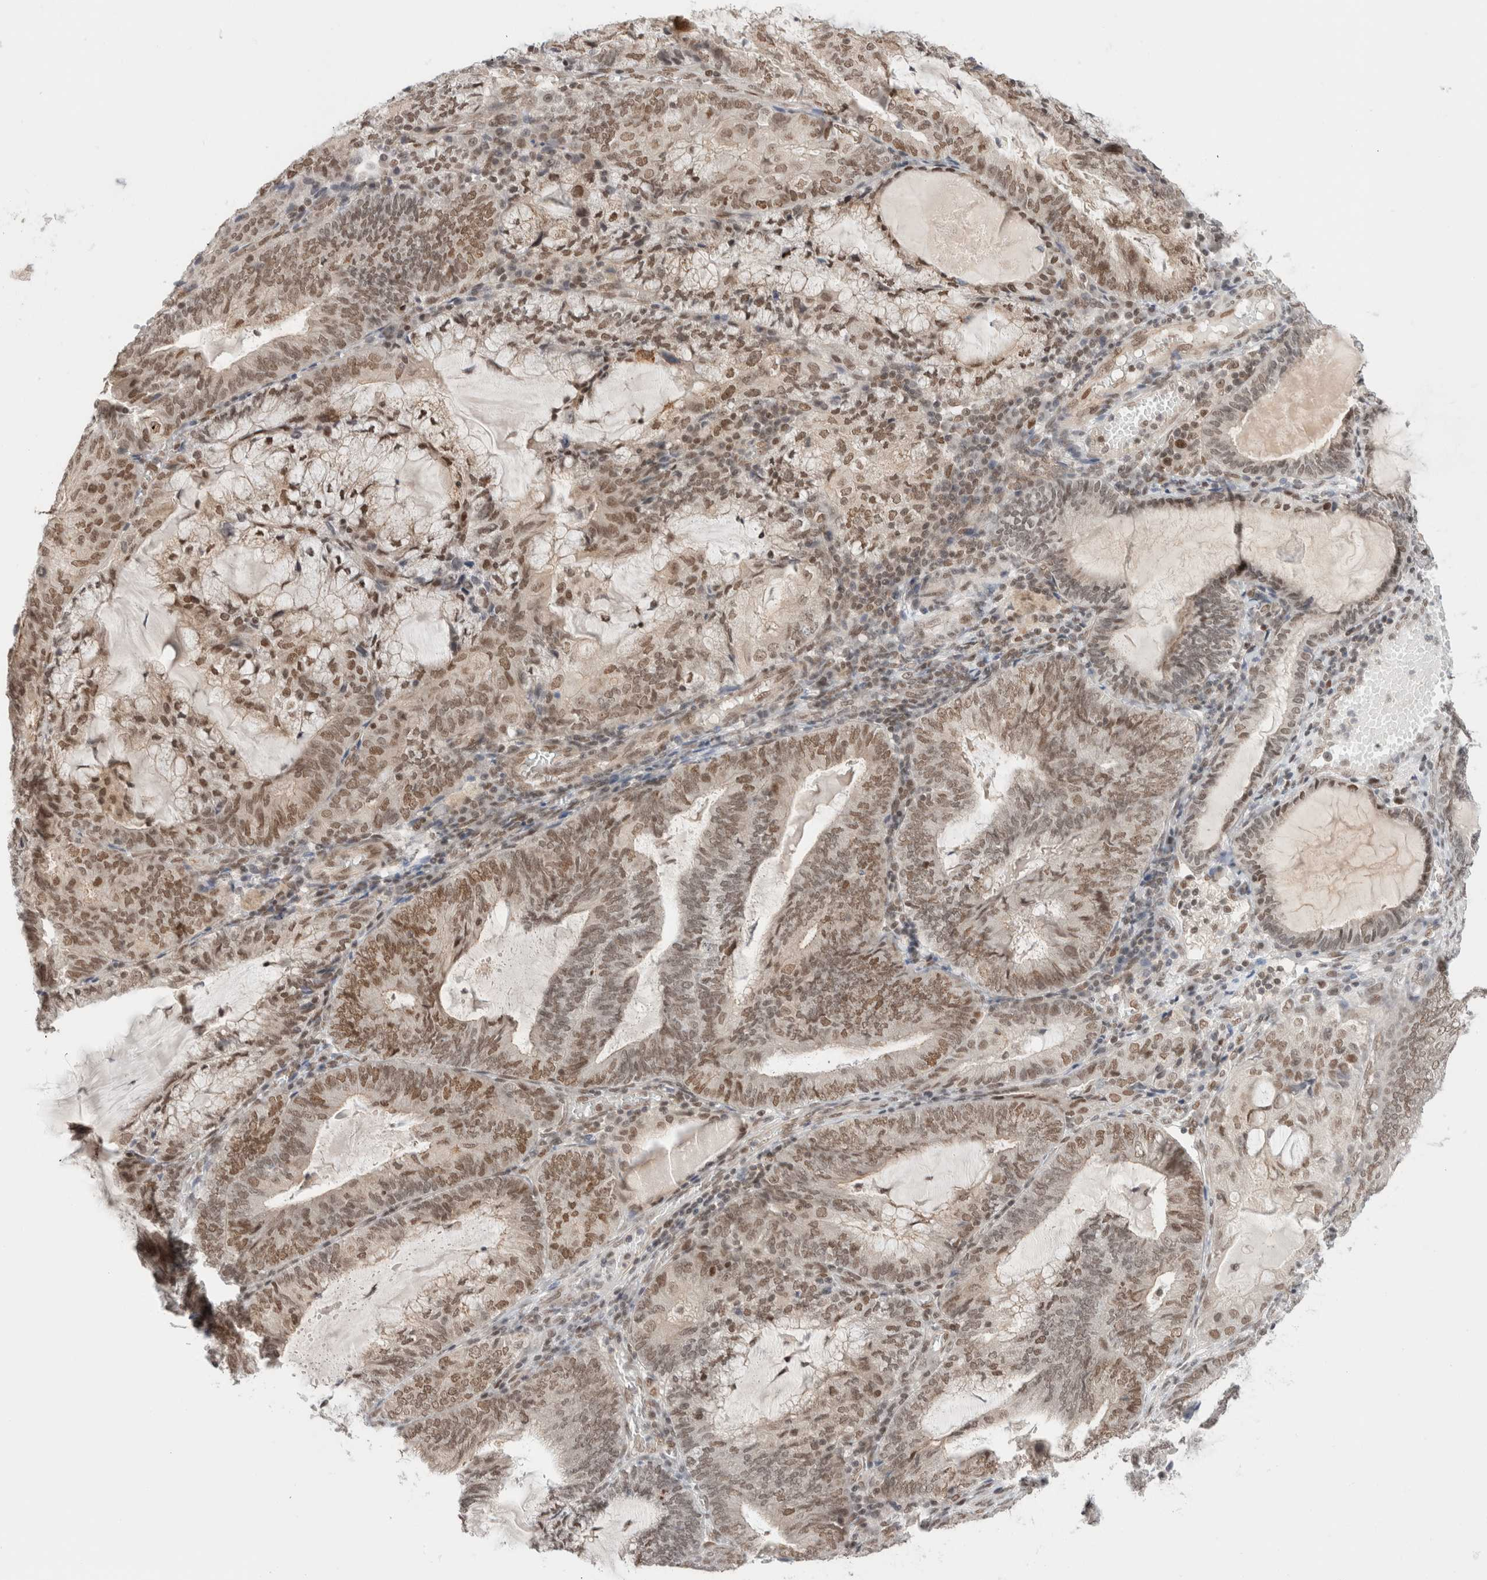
{"staining": {"intensity": "moderate", "quantity": ">75%", "location": "nuclear"}, "tissue": "endometrial cancer", "cell_type": "Tumor cells", "image_type": "cancer", "snomed": [{"axis": "morphology", "description": "Adenocarcinoma, NOS"}, {"axis": "topography", "description": "Endometrium"}], "caption": "This is a histology image of IHC staining of endometrial cancer, which shows moderate positivity in the nuclear of tumor cells.", "gene": "GATAD2A", "patient": {"sex": "female", "age": 81}}